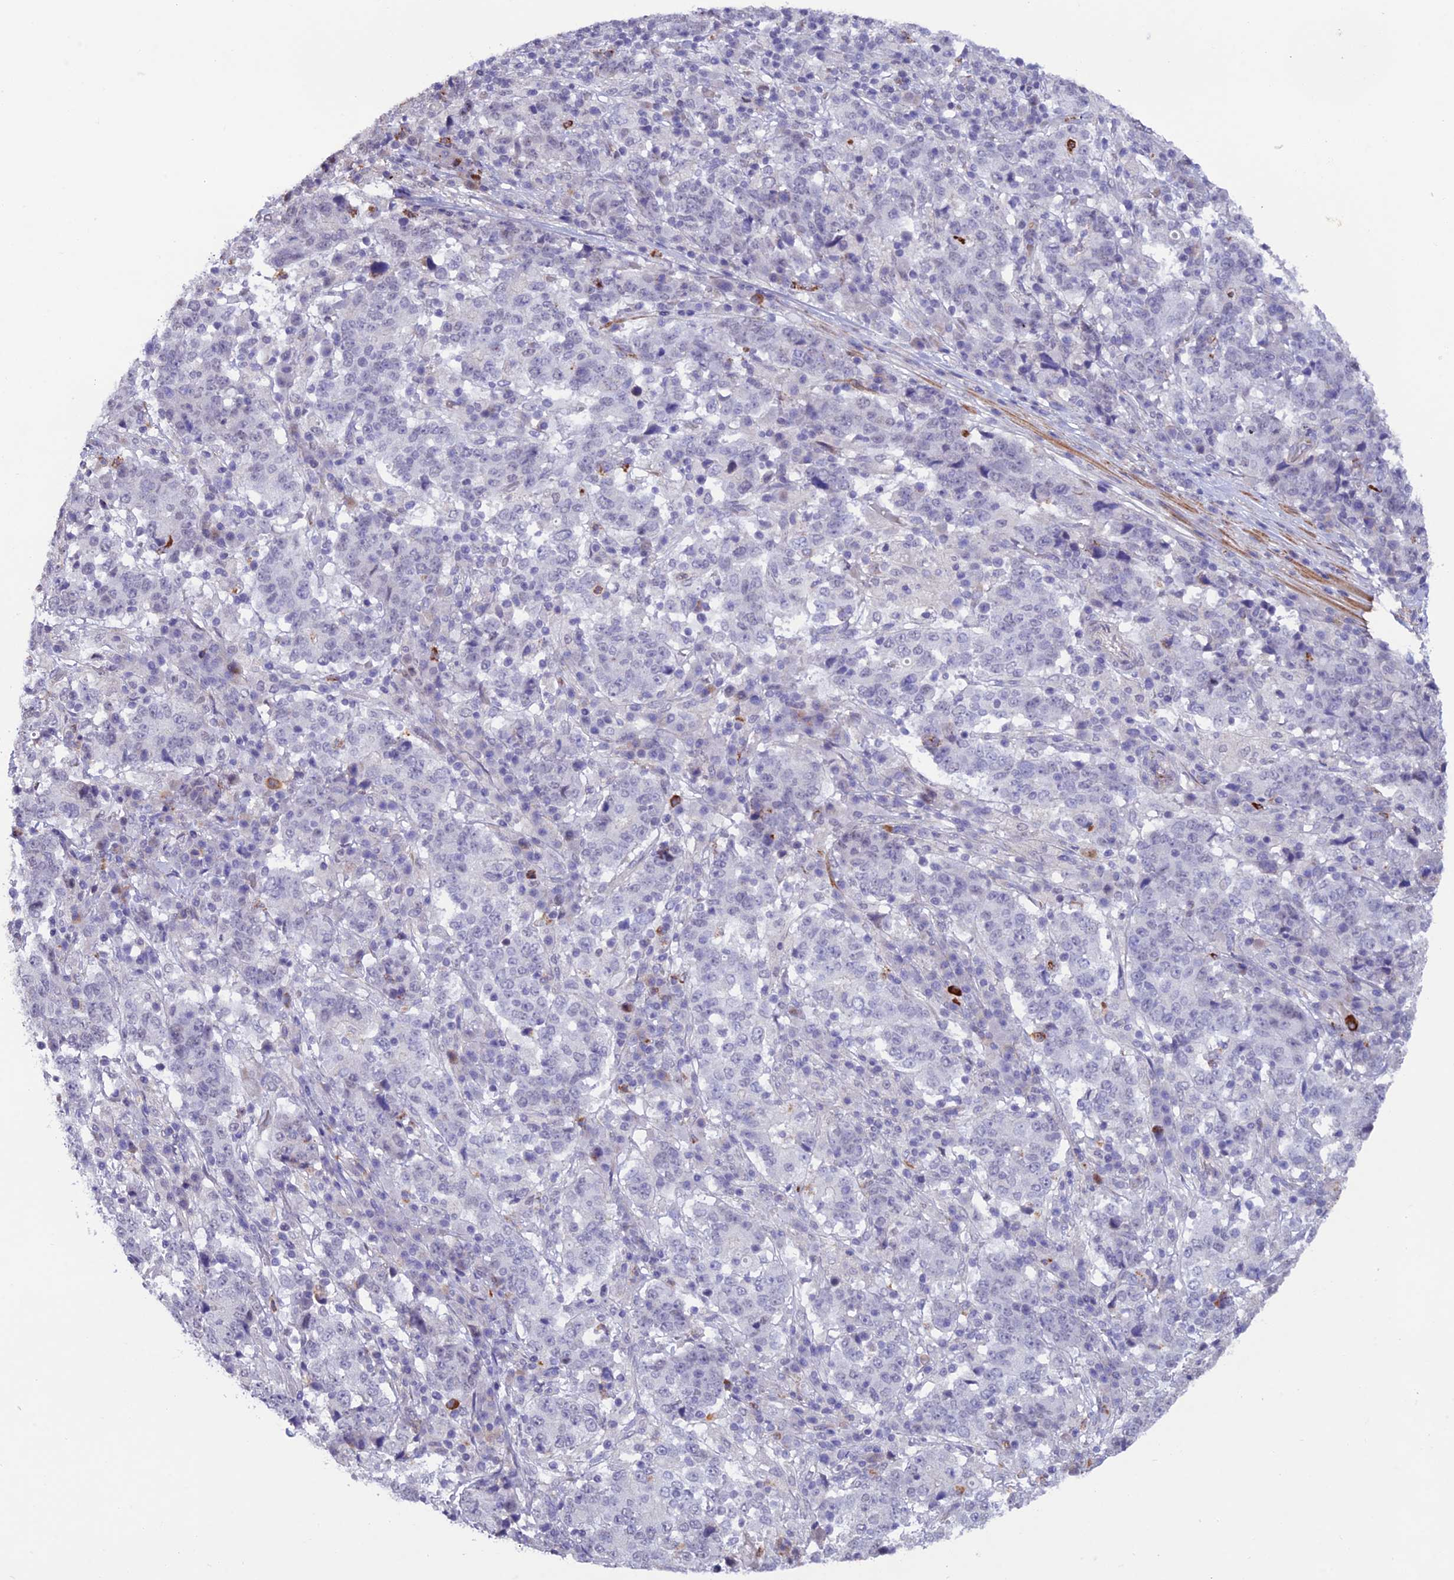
{"staining": {"intensity": "negative", "quantity": "none", "location": "none"}, "tissue": "stomach cancer", "cell_type": "Tumor cells", "image_type": "cancer", "snomed": [{"axis": "morphology", "description": "Adenocarcinoma, NOS"}, {"axis": "topography", "description": "Stomach"}], "caption": "Human stomach cancer stained for a protein using IHC exhibits no expression in tumor cells.", "gene": "COL6A6", "patient": {"sex": "male", "age": 59}}